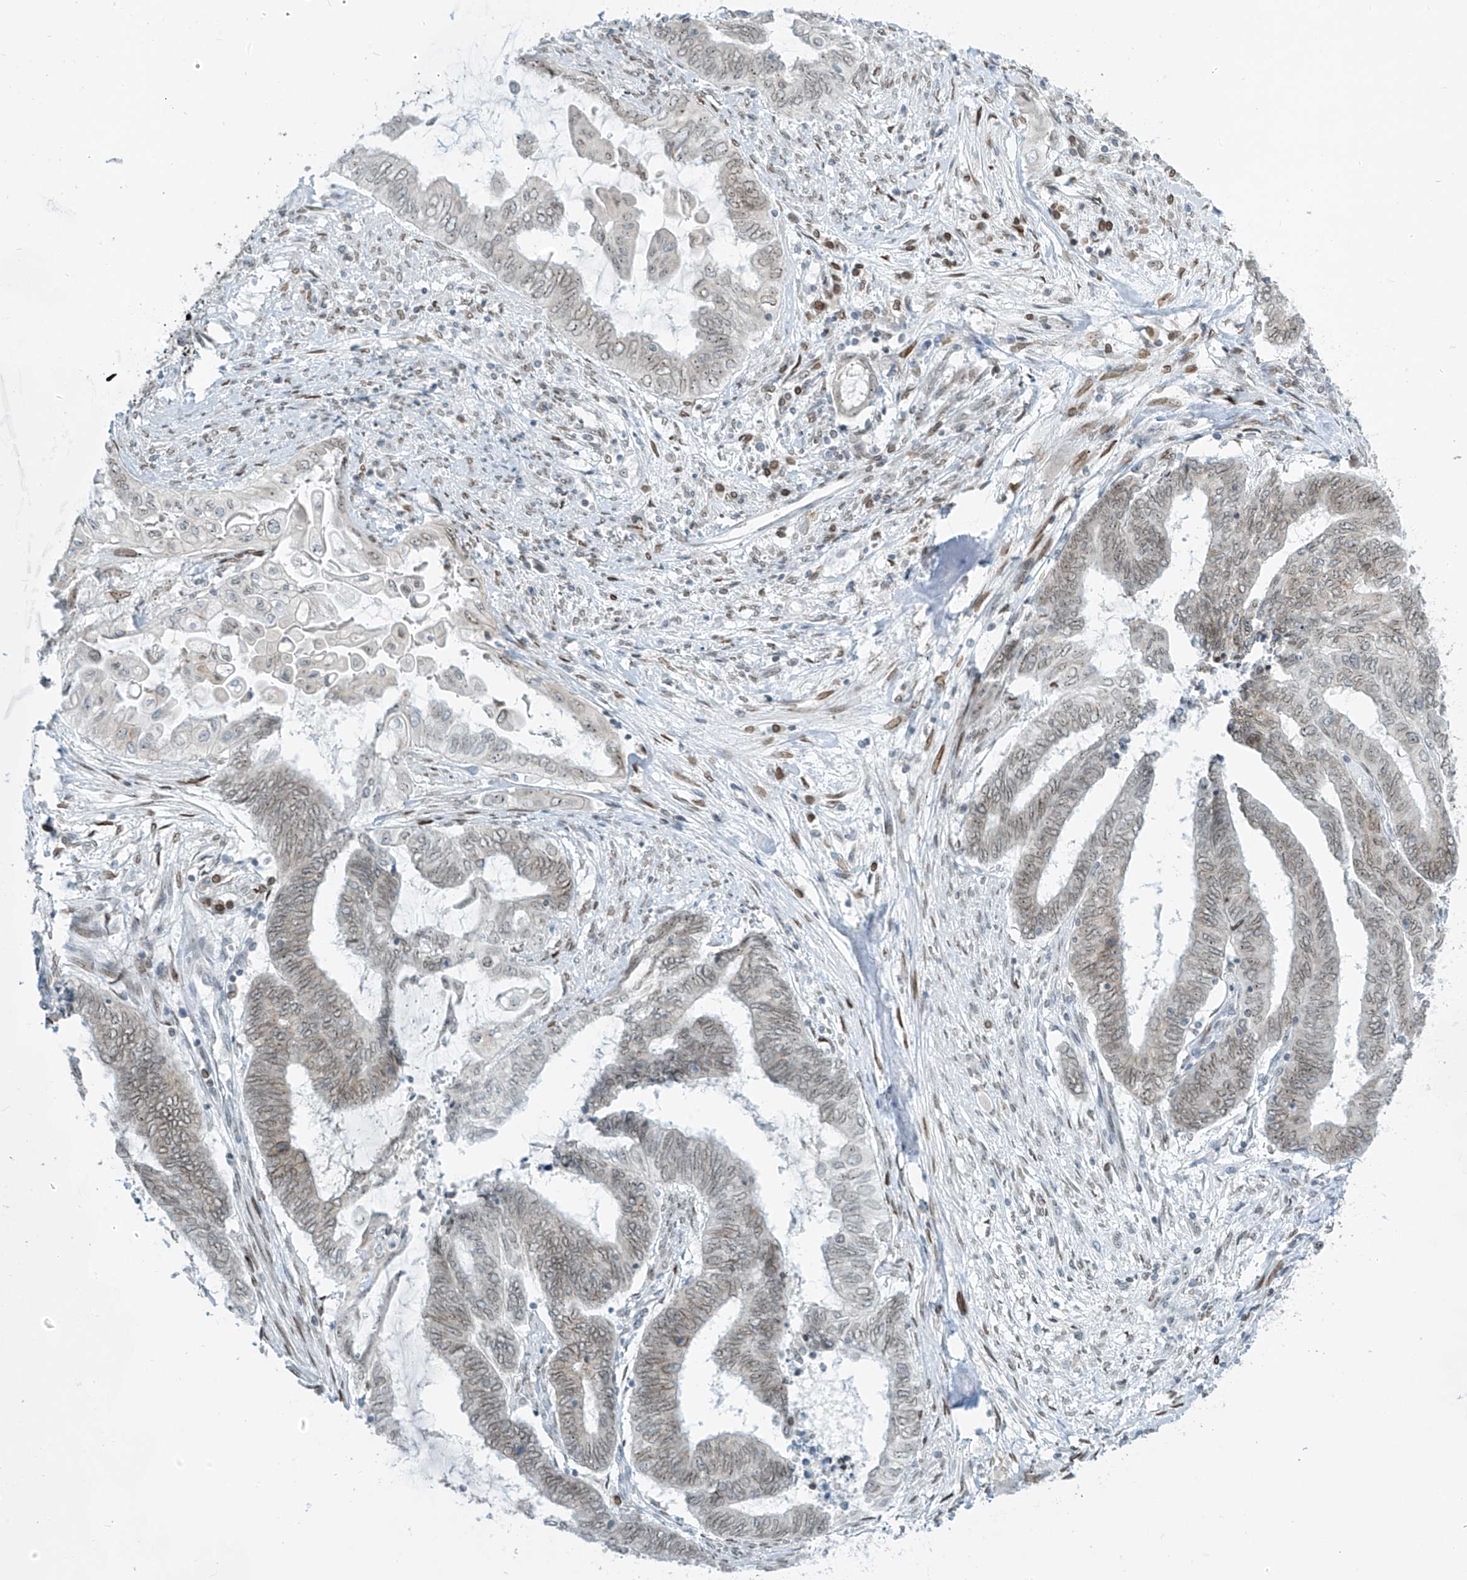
{"staining": {"intensity": "weak", "quantity": "25%-75%", "location": "cytoplasmic/membranous,nuclear"}, "tissue": "endometrial cancer", "cell_type": "Tumor cells", "image_type": "cancer", "snomed": [{"axis": "morphology", "description": "Adenocarcinoma, NOS"}, {"axis": "topography", "description": "Uterus"}, {"axis": "topography", "description": "Endometrium"}], "caption": "Protein staining demonstrates weak cytoplasmic/membranous and nuclear positivity in about 25%-75% of tumor cells in endometrial cancer. Using DAB (brown) and hematoxylin (blue) stains, captured at high magnification using brightfield microscopy.", "gene": "SAMD15", "patient": {"sex": "female", "age": 70}}